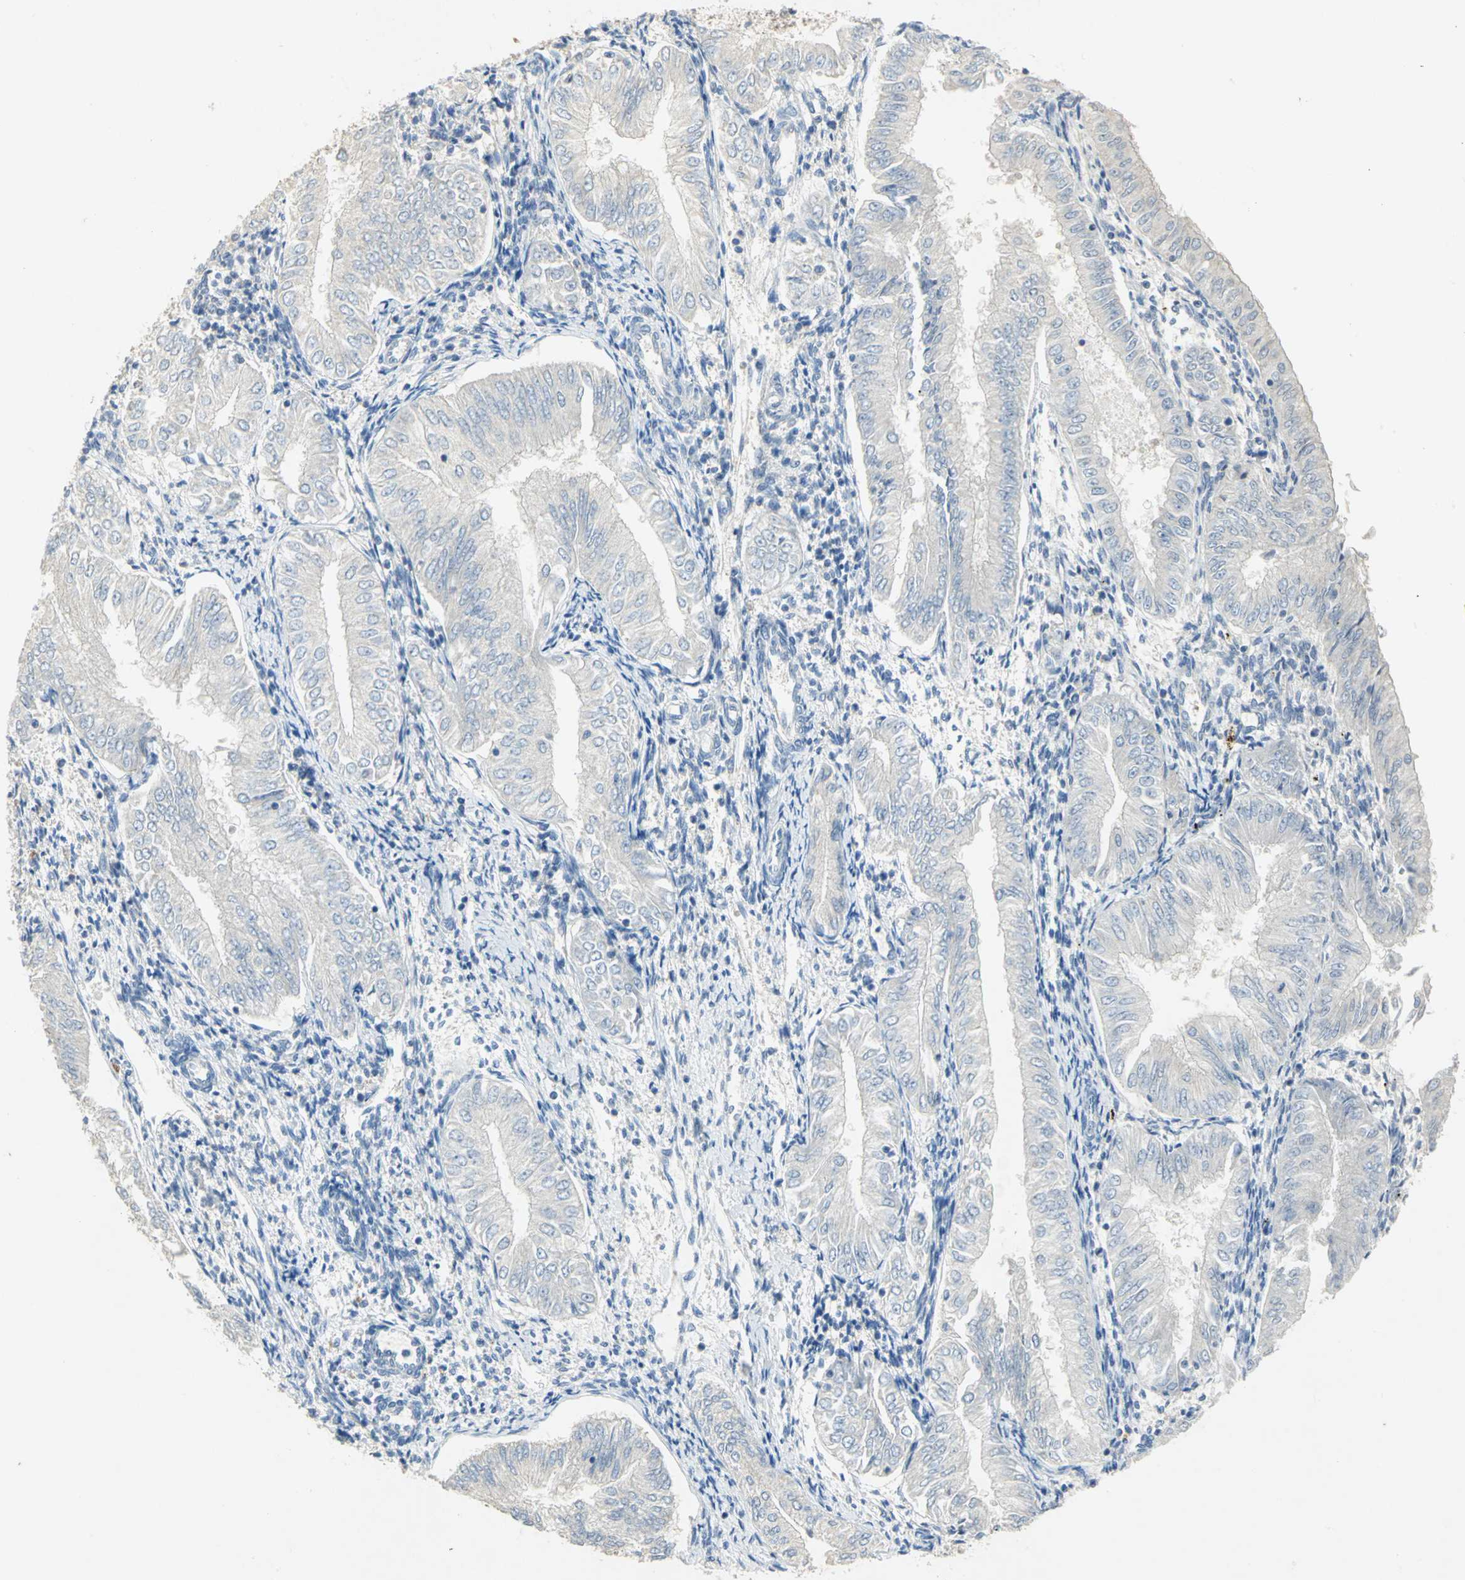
{"staining": {"intensity": "negative", "quantity": "none", "location": "none"}, "tissue": "endometrial cancer", "cell_type": "Tumor cells", "image_type": "cancer", "snomed": [{"axis": "morphology", "description": "Adenocarcinoma, NOS"}, {"axis": "topography", "description": "Endometrium"}], "caption": "DAB immunohistochemical staining of human endometrial cancer demonstrates no significant expression in tumor cells. Nuclei are stained in blue.", "gene": "PPIA", "patient": {"sex": "female", "age": 53}}